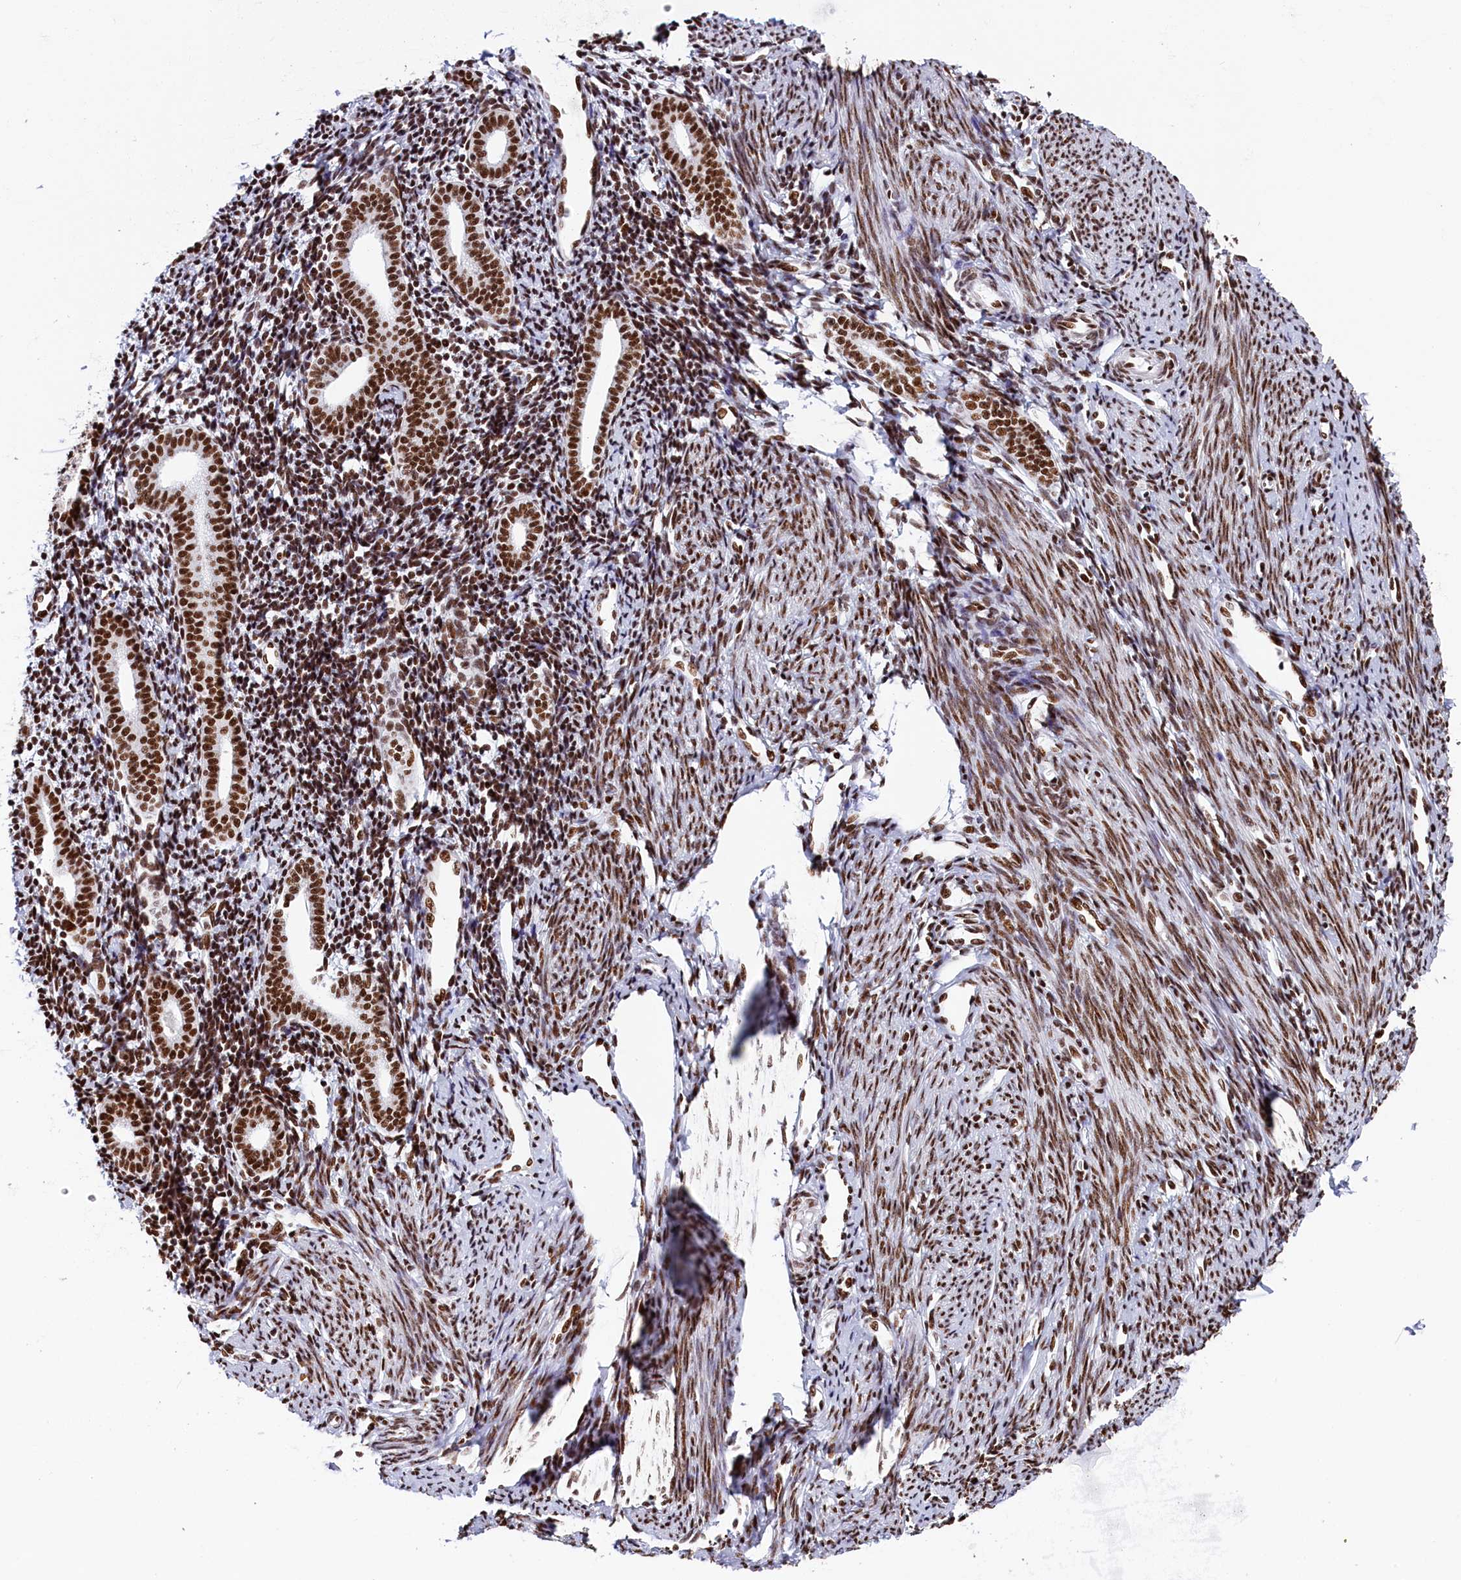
{"staining": {"intensity": "strong", "quantity": ">75%", "location": "nuclear"}, "tissue": "endometrium", "cell_type": "Cells in endometrial stroma", "image_type": "normal", "snomed": [{"axis": "morphology", "description": "Normal tissue, NOS"}, {"axis": "topography", "description": "Endometrium"}], "caption": "Immunohistochemistry (IHC) of unremarkable endometrium displays high levels of strong nuclear positivity in about >75% of cells in endometrial stroma.", "gene": "SNRNP70", "patient": {"sex": "female", "age": 56}}